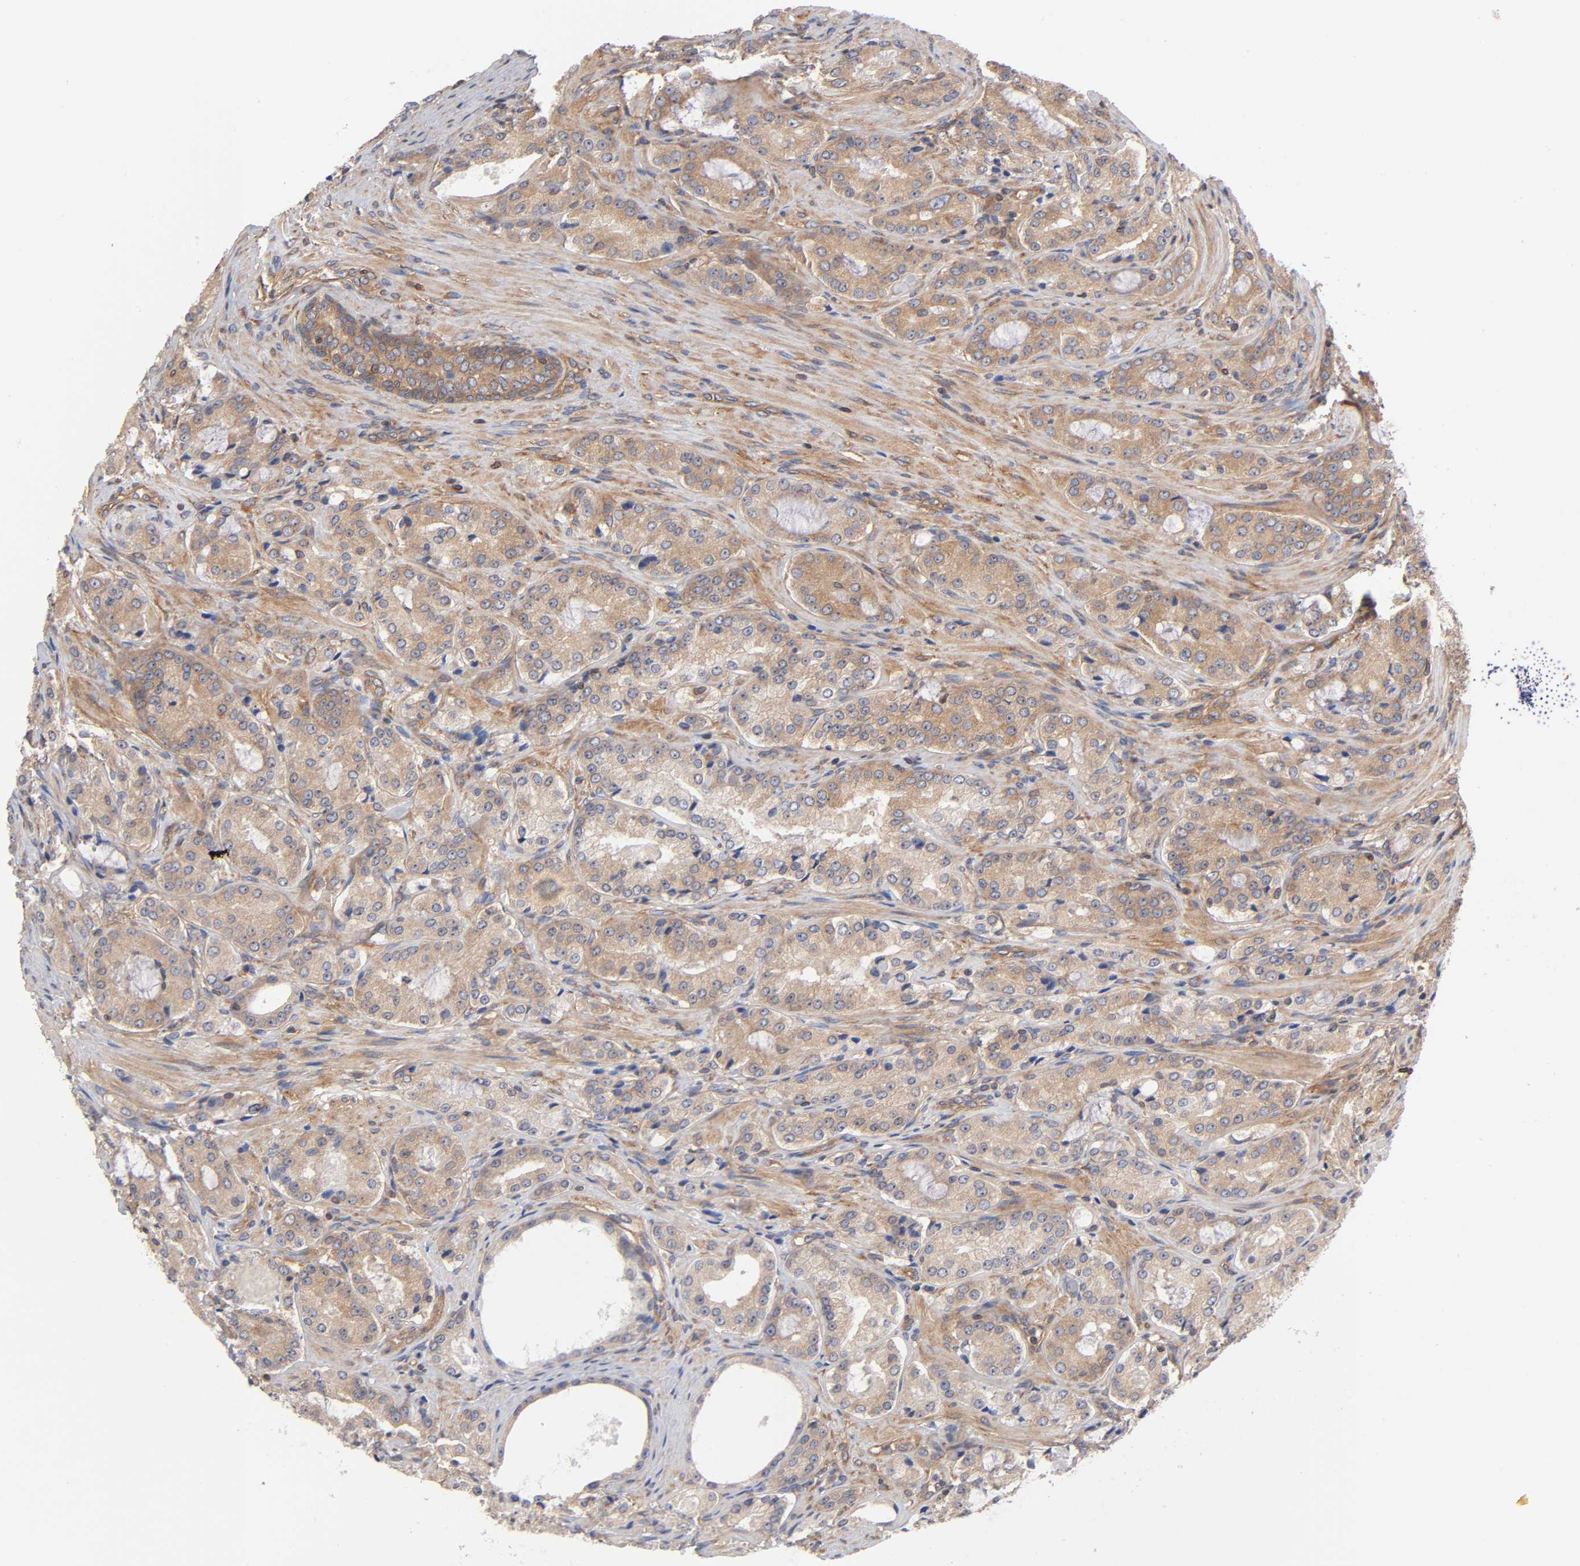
{"staining": {"intensity": "moderate", "quantity": ">75%", "location": "cytoplasmic/membranous"}, "tissue": "prostate cancer", "cell_type": "Tumor cells", "image_type": "cancer", "snomed": [{"axis": "morphology", "description": "Adenocarcinoma, High grade"}, {"axis": "topography", "description": "Prostate"}], "caption": "A brown stain shows moderate cytoplasmic/membranous expression of a protein in prostate cancer (adenocarcinoma (high-grade)) tumor cells. The staining was performed using DAB (3,3'-diaminobenzidine) to visualize the protein expression in brown, while the nuclei were stained in blue with hematoxylin (Magnification: 20x).", "gene": "STRN3", "patient": {"sex": "male", "age": 72}}